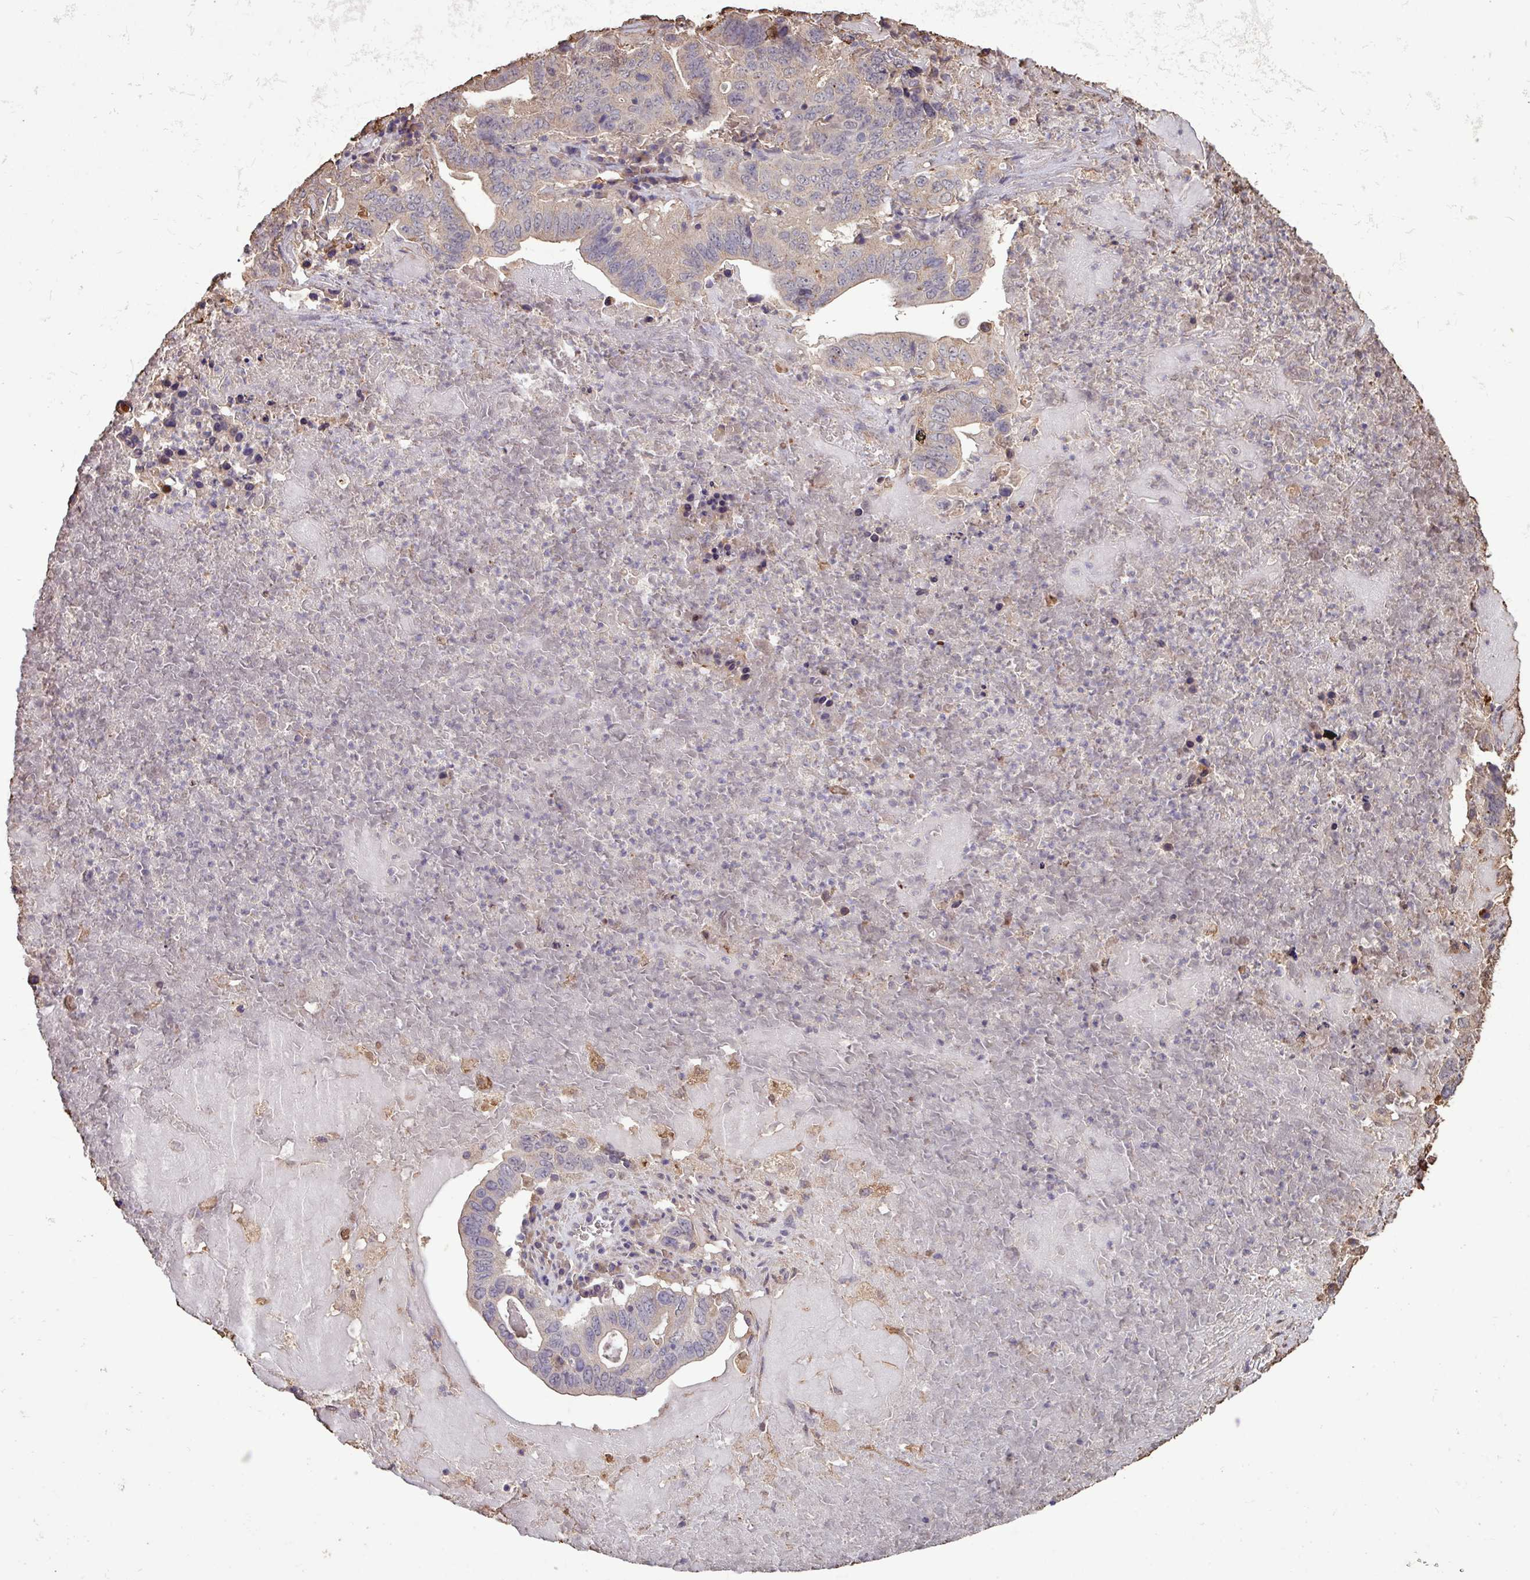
{"staining": {"intensity": "weak", "quantity": "<25%", "location": "cytoplasmic/membranous"}, "tissue": "lung cancer", "cell_type": "Tumor cells", "image_type": "cancer", "snomed": [{"axis": "morphology", "description": "Adenocarcinoma, NOS"}, {"axis": "topography", "description": "Lung"}], "caption": "An immunohistochemistry micrograph of lung cancer is shown. There is no staining in tumor cells of lung cancer.", "gene": "CAMK2B", "patient": {"sex": "female", "age": 60}}